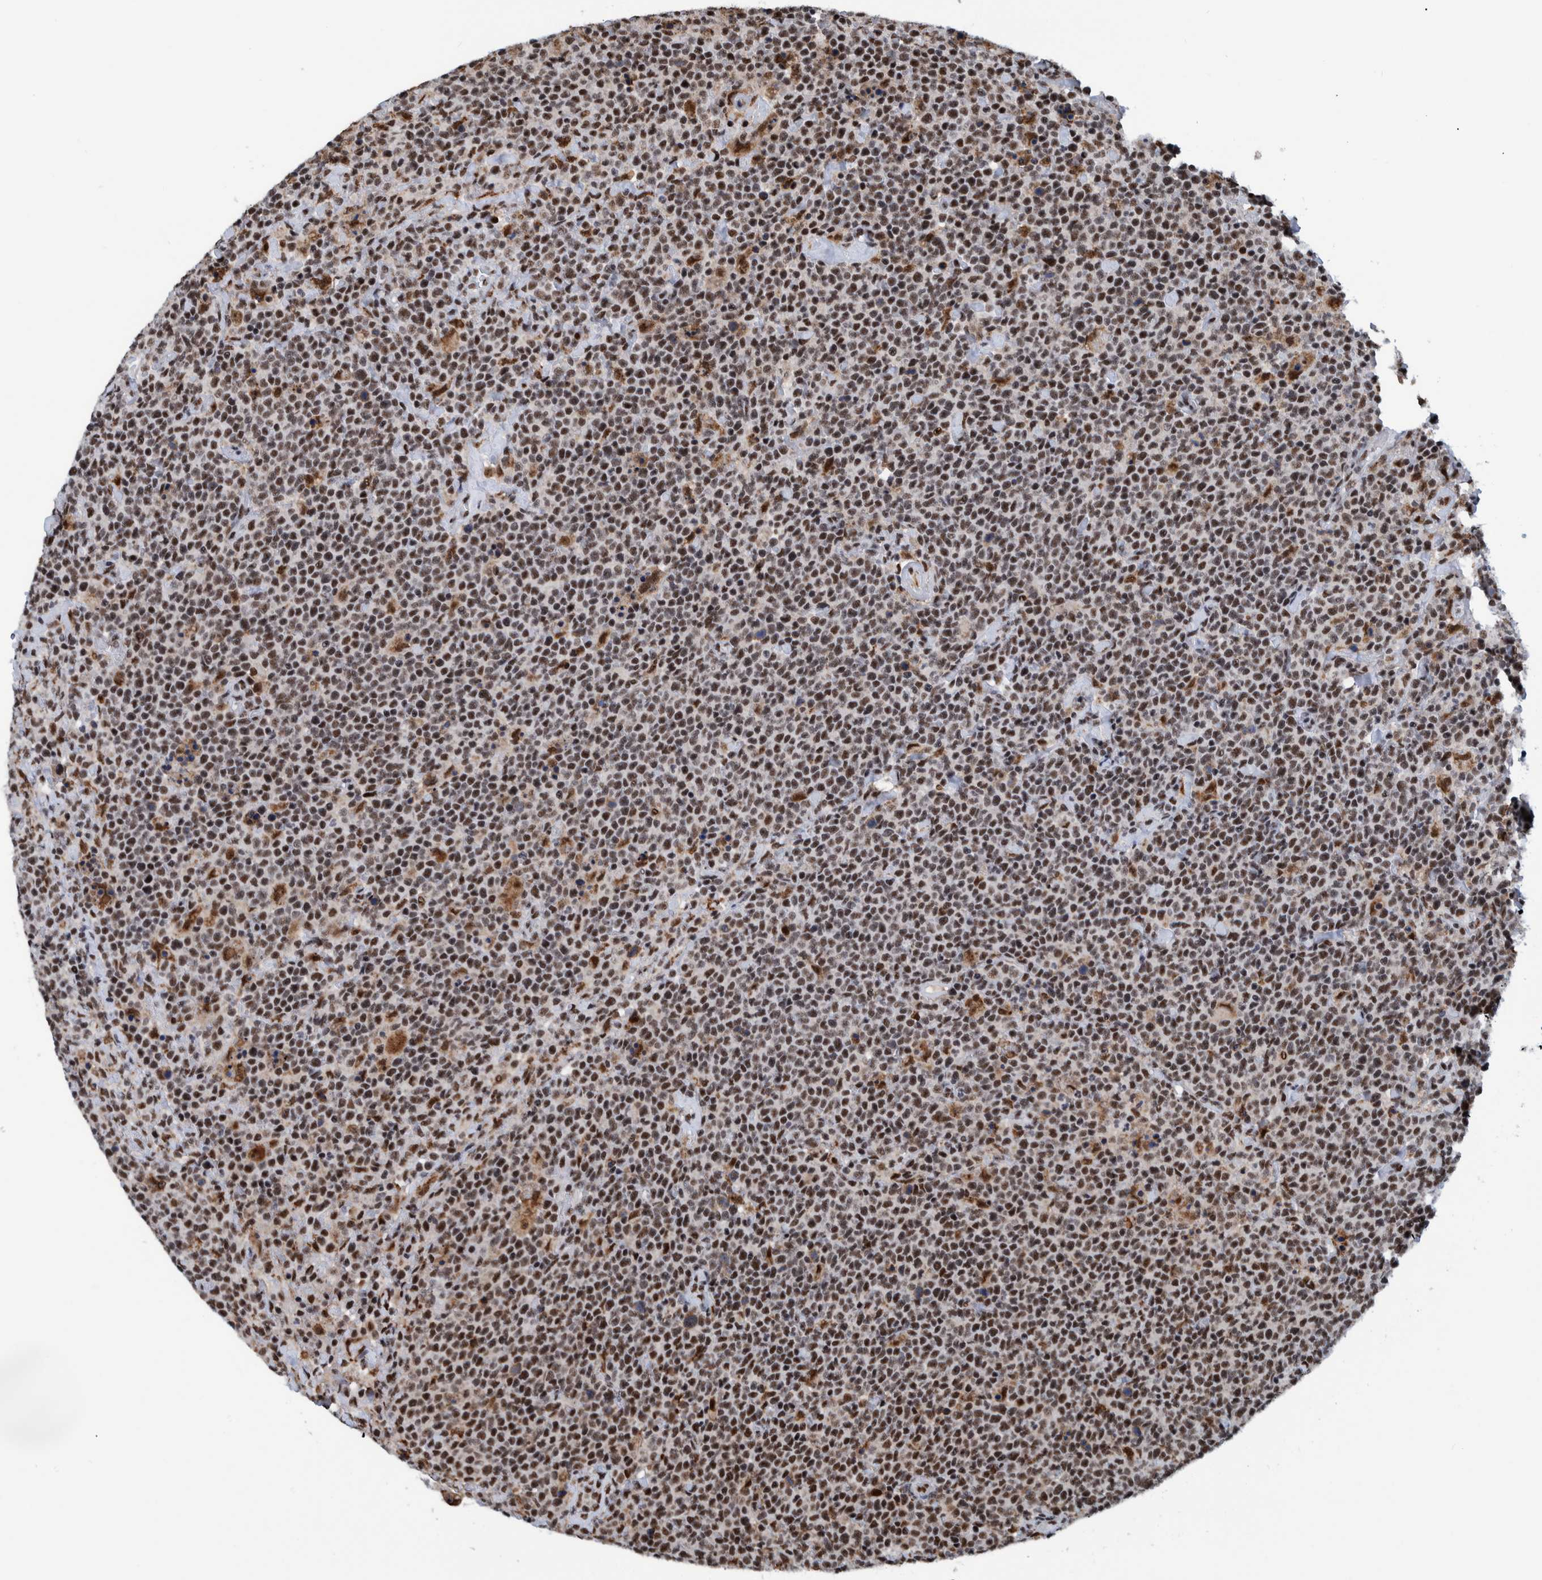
{"staining": {"intensity": "moderate", "quantity": ">75%", "location": "nuclear"}, "tissue": "lymphoma", "cell_type": "Tumor cells", "image_type": "cancer", "snomed": [{"axis": "morphology", "description": "Malignant lymphoma, non-Hodgkin's type, High grade"}, {"axis": "topography", "description": "Lymph node"}], "caption": "Lymphoma stained with DAB (3,3'-diaminobenzidine) immunohistochemistry demonstrates medium levels of moderate nuclear expression in approximately >75% of tumor cells. (Stains: DAB (3,3'-diaminobenzidine) in brown, nuclei in blue, Microscopy: brightfield microscopy at high magnification).", "gene": "EFTUD2", "patient": {"sex": "male", "age": 61}}